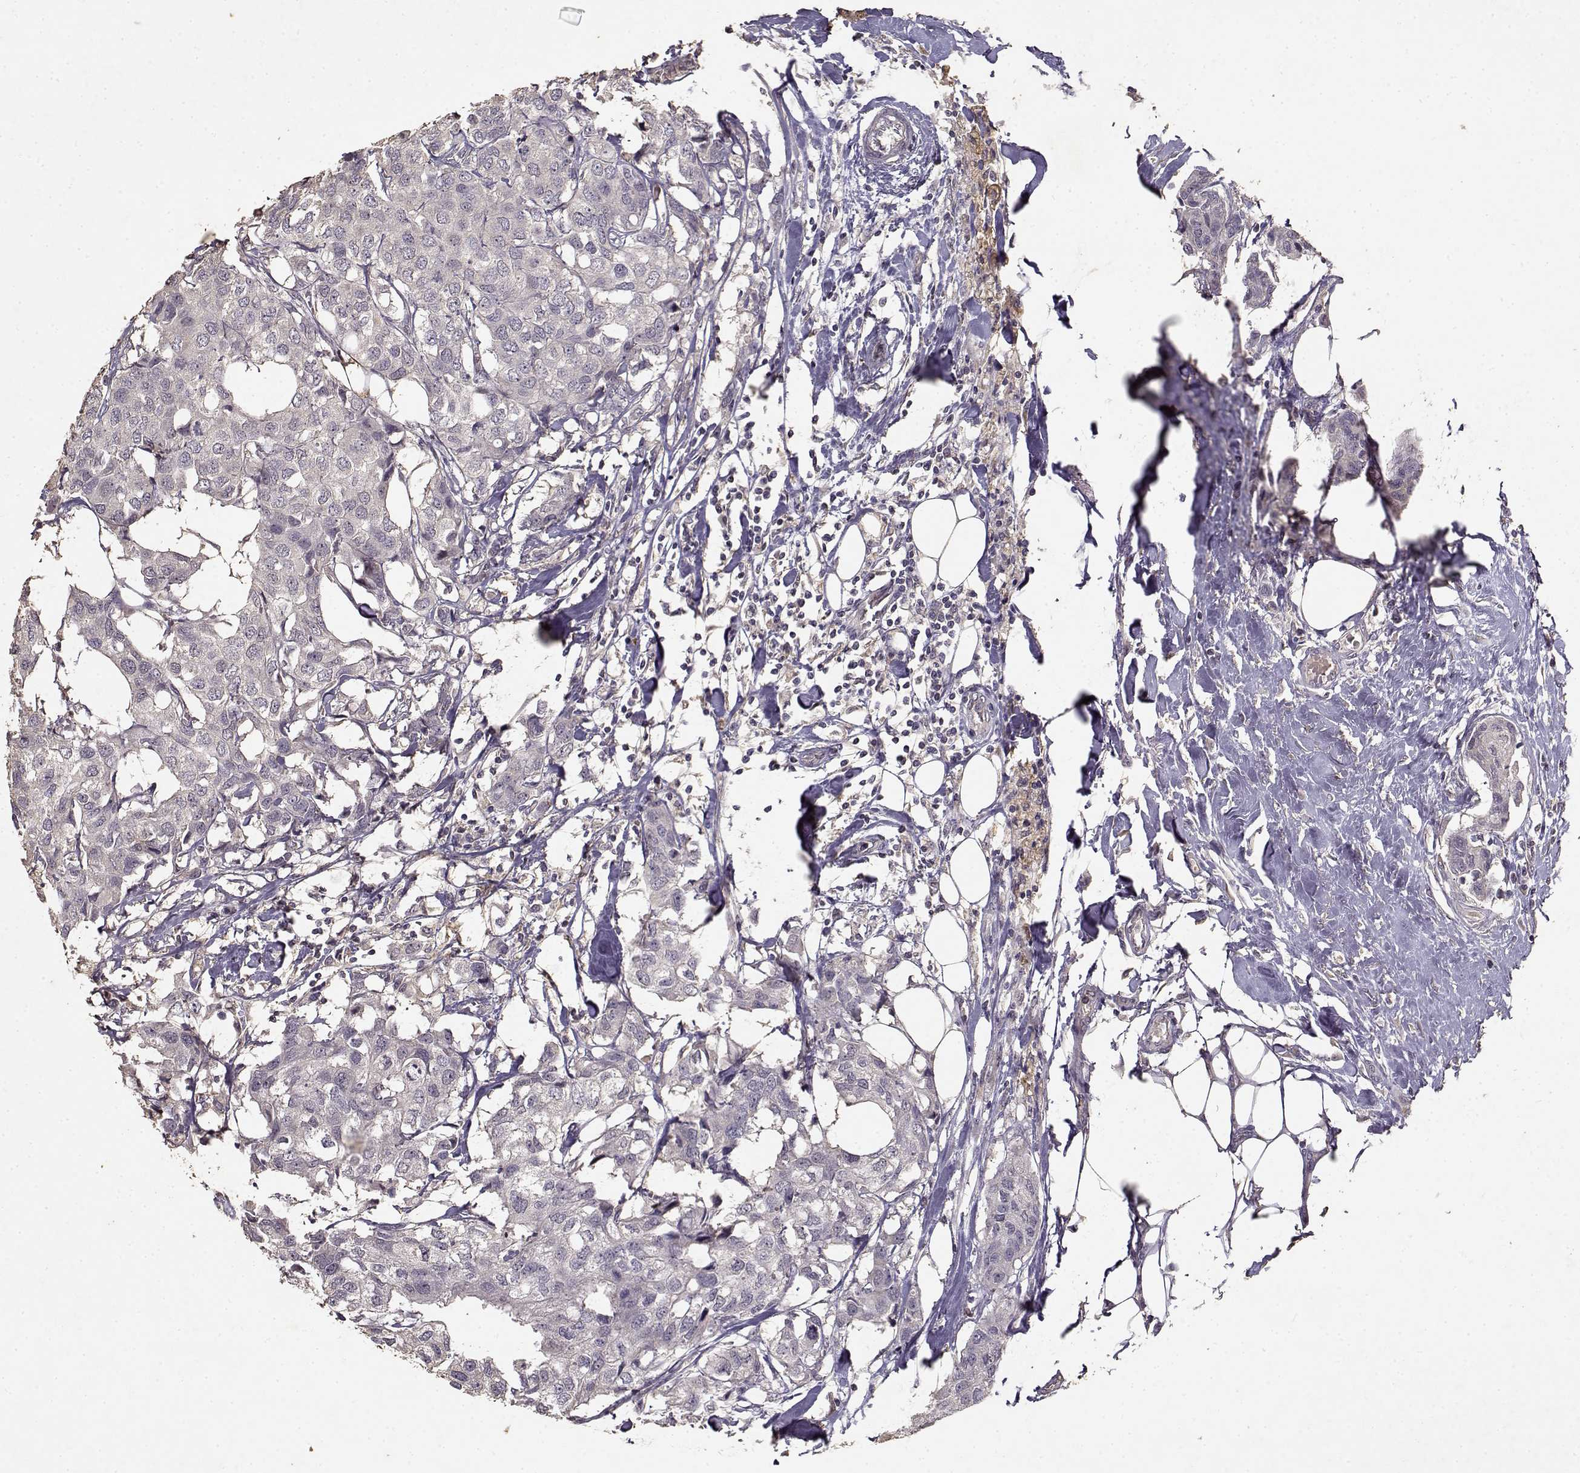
{"staining": {"intensity": "negative", "quantity": "none", "location": "none"}, "tissue": "breast cancer", "cell_type": "Tumor cells", "image_type": "cancer", "snomed": [{"axis": "morphology", "description": "Duct carcinoma"}, {"axis": "topography", "description": "Breast"}], "caption": "A histopathology image of breast cancer stained for a protein demonstrates no brown staining in tumor cells.", "gene": "UROC1", "patient": {"sex": "female", "age": 80}}